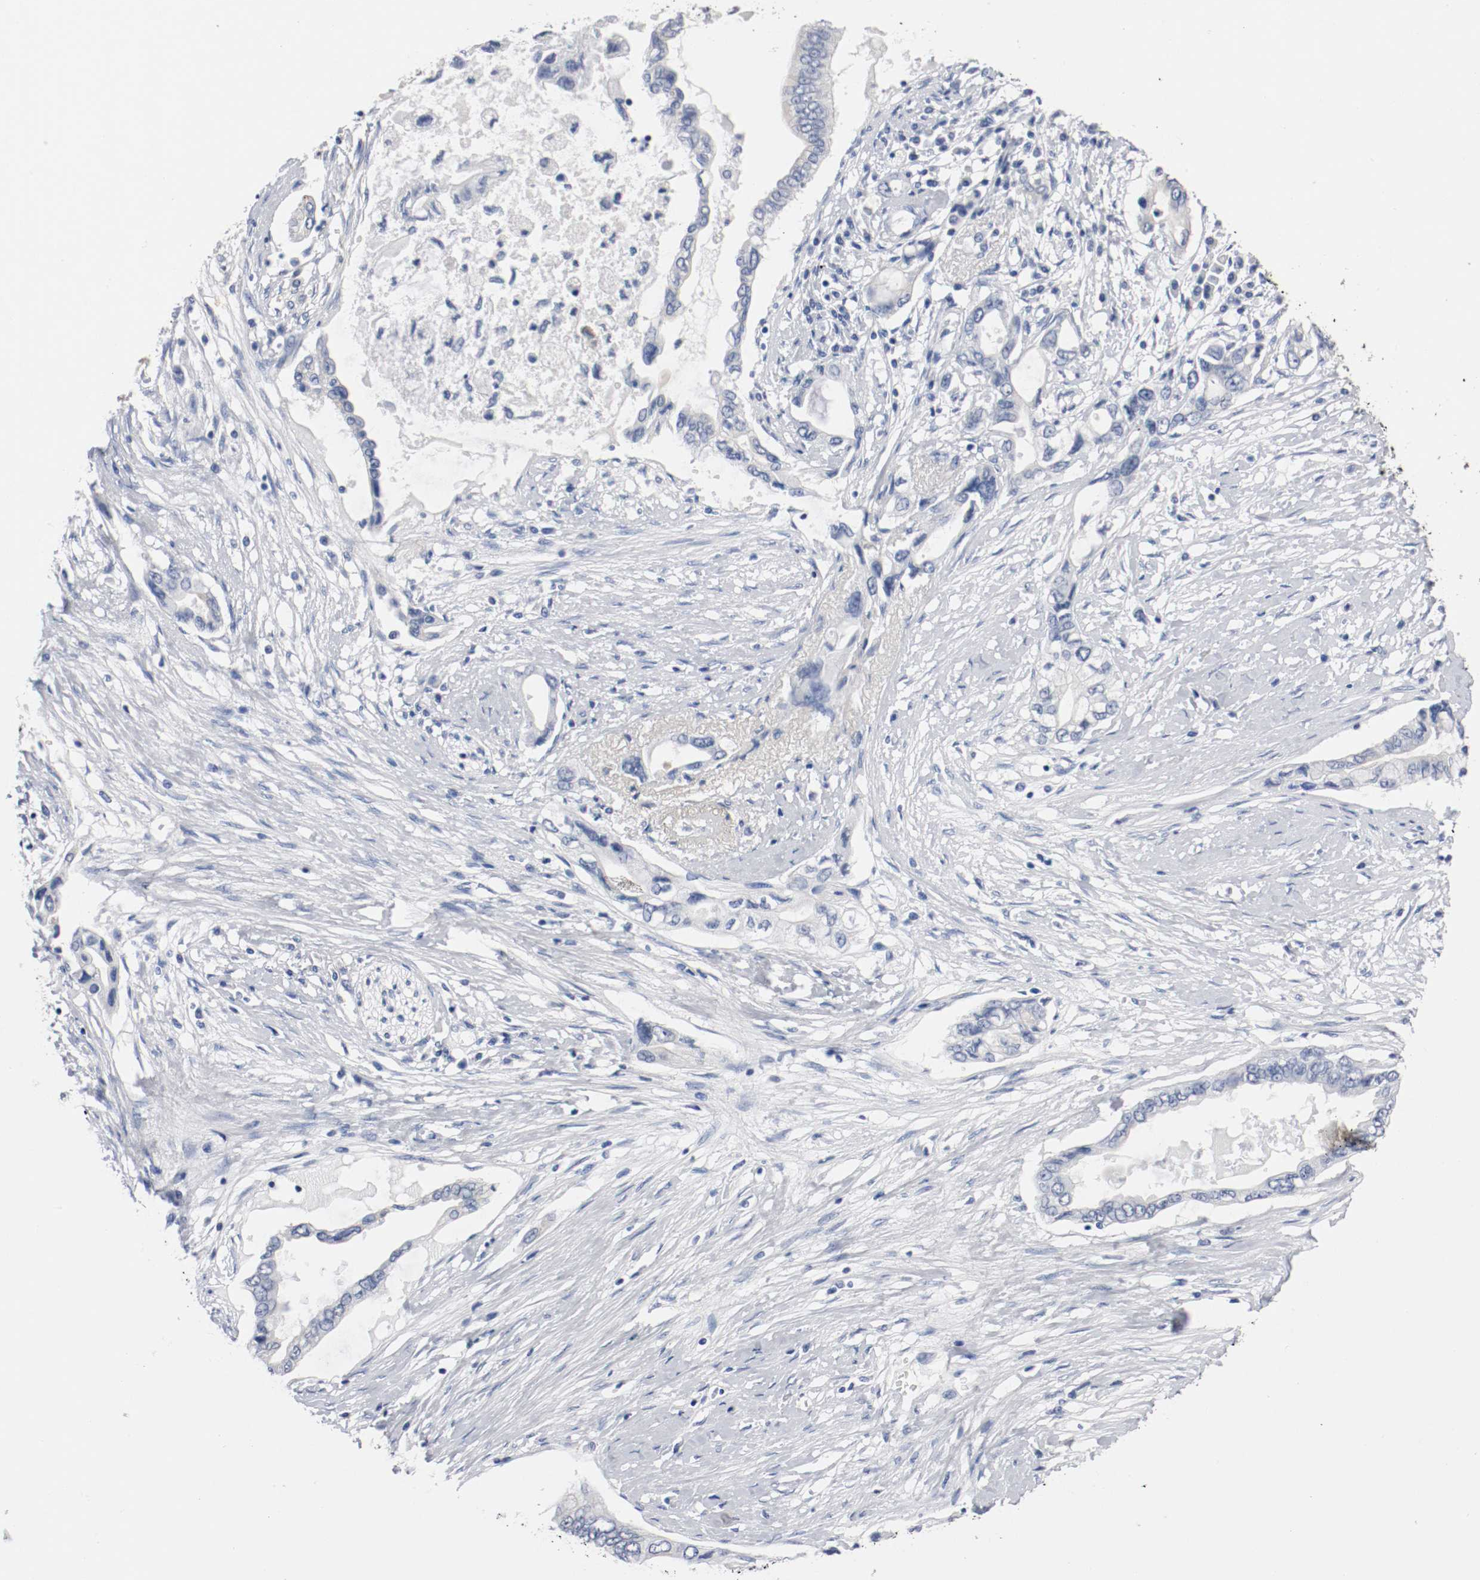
{"staining": {"intensity": "negative", "quantity": "none", "location": "none"}, "tissue": "pancreatic cancer", "cell_type": "Tumor cells", "image_type": "cancer", "snomed": [{"axis": "morphology", "description": "Adenocarcinoma, NOS"}, {"axis": "topography", "description": "Pancreas"}], "caption": "A histopathology image of adenocarcinoma (pancreatic) stained for a protein exhibits no brown staining in tumor cells.", "gene": "TNC", "patient": {"sex": "female", "age": 57}}